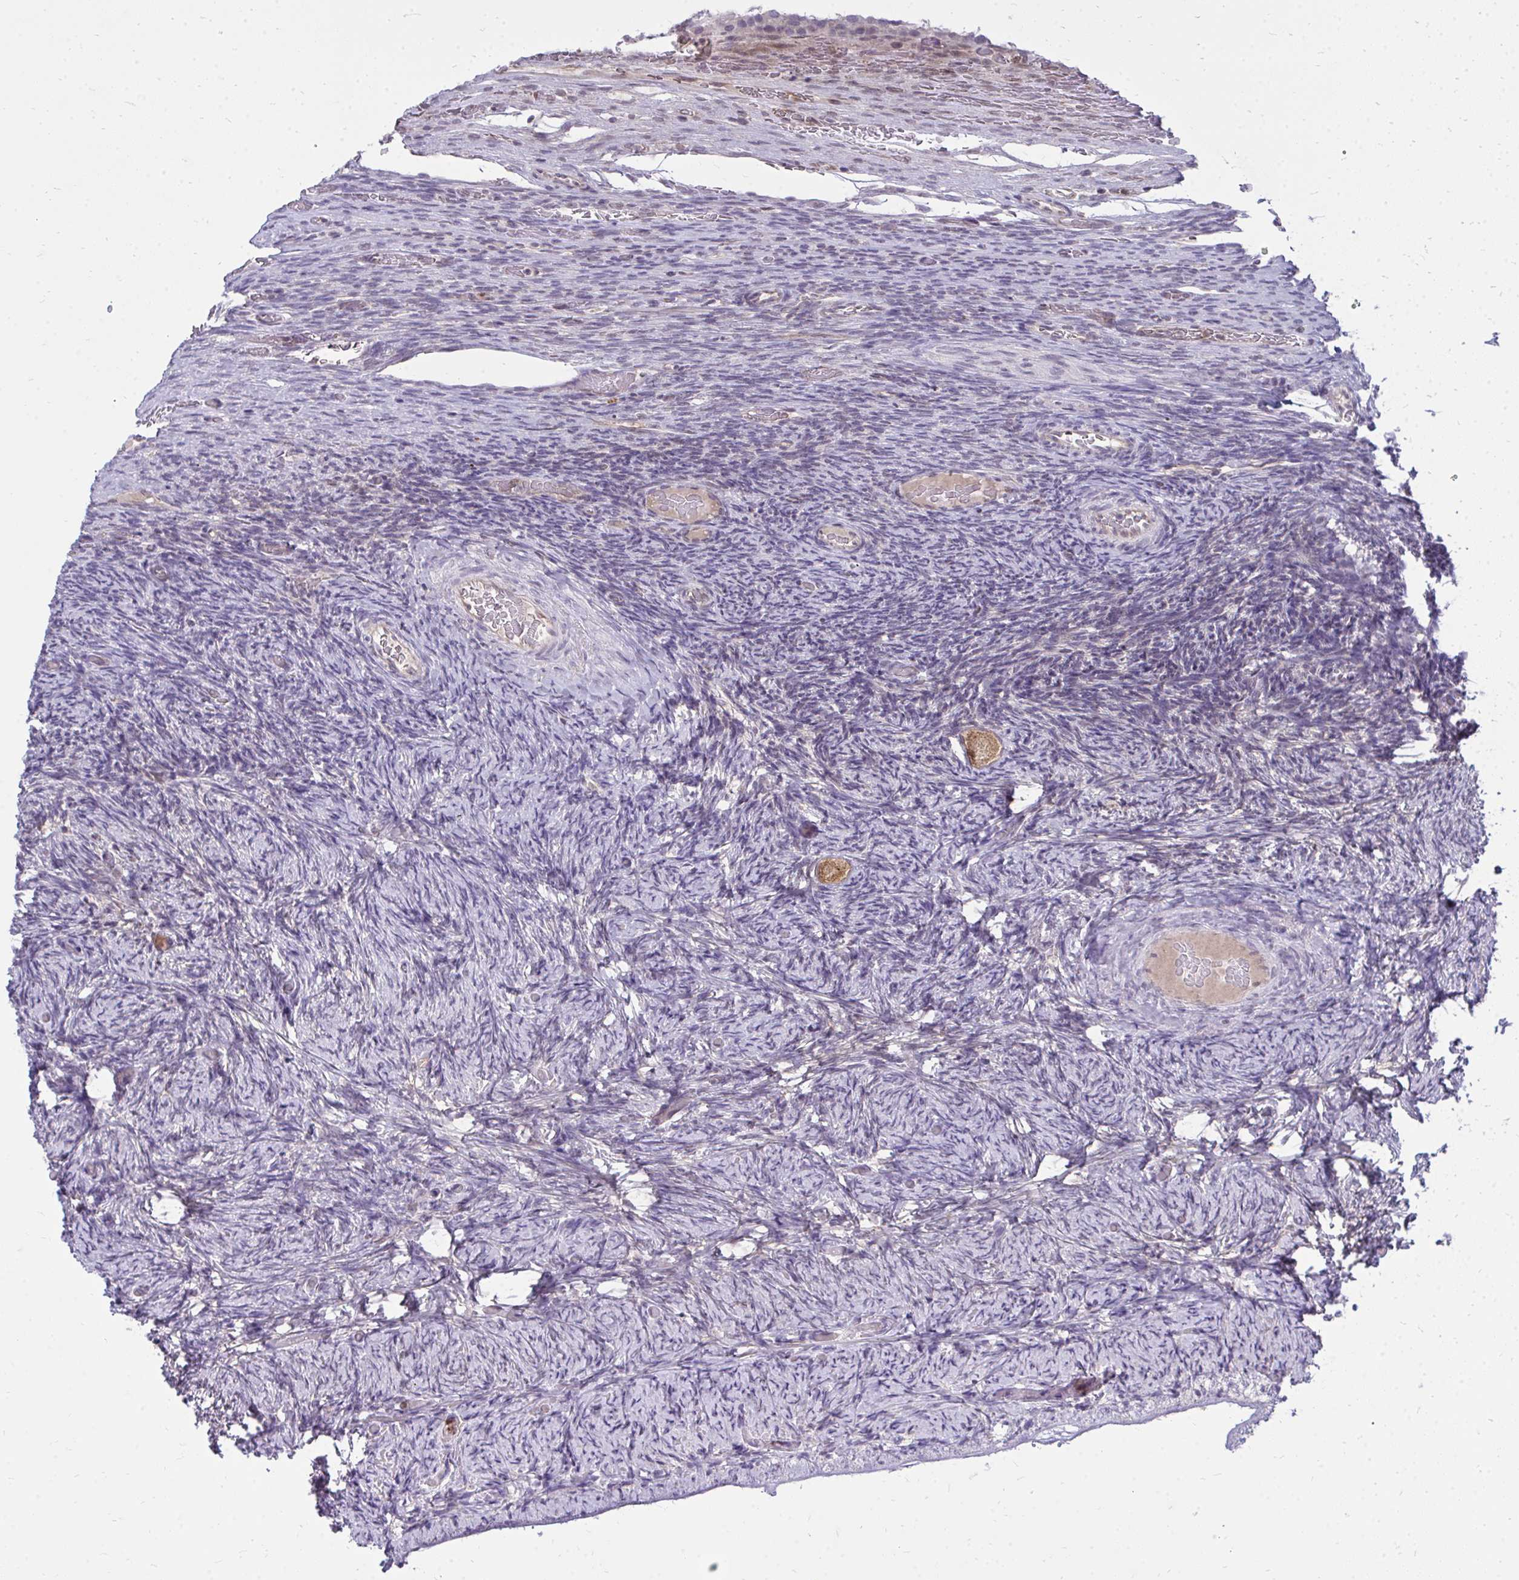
{"staining": {"intensity": "moderate", "quantity": ">75%", "location": "cytoplasmic/membranous"}, "tissue": "ovary", "cell_type": "Follicle cells", "image_type": "normal", "snomed": [{"axis": "morphology", "description": "Normal tissue, NOS"}, {"axis": "topography", "description": "Ovary"}], "caption": "Moderate cytoplasmic/membranous protein staining is identified in about >75% of follicle cells in ovary.", "gene": "ACSL5", "patient": {"sex": "female", "age": 34}}